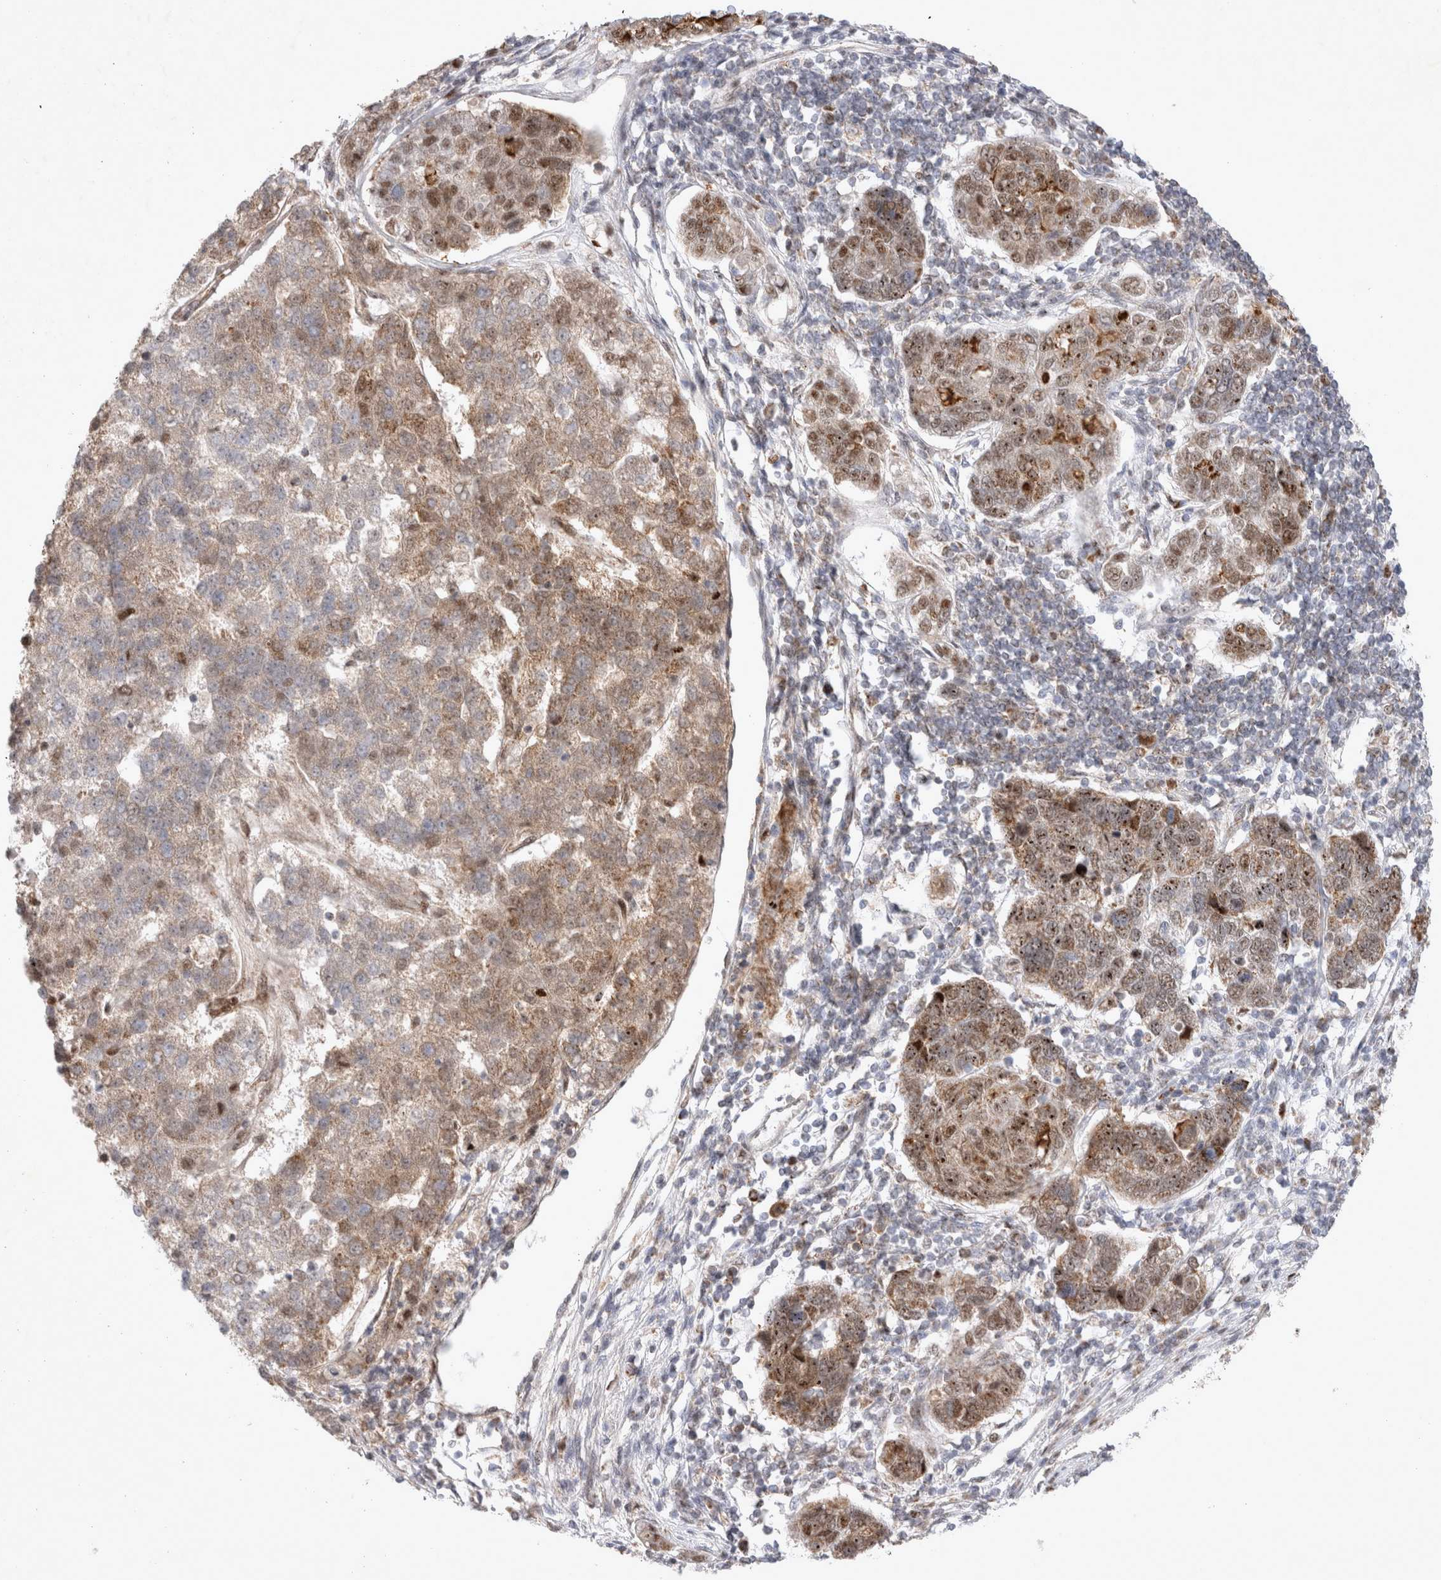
{"staining": {"intensity": "moderate", "quantity": ">75%", "location": "cytoplasmic/membranous,nuclear"}, "tissue": "pancreatic cancer", "cell_type": "Tumor cells", "image_type": "cancer", "snomed": [{"axis": "morphology", "description": "Adenocarcinoma, NOS"}, {"axis": "topography", "description": "Pancreas"}], "caption": "Approximately >75% of tumor cells in pancreatic cancer show moderate cytoplasmic/membranous and nuclear protein positivity as visualized by brown immunohistochemical staining.", "gene": "MRPL37", "patient": {"sex": "female", "age": 61}}